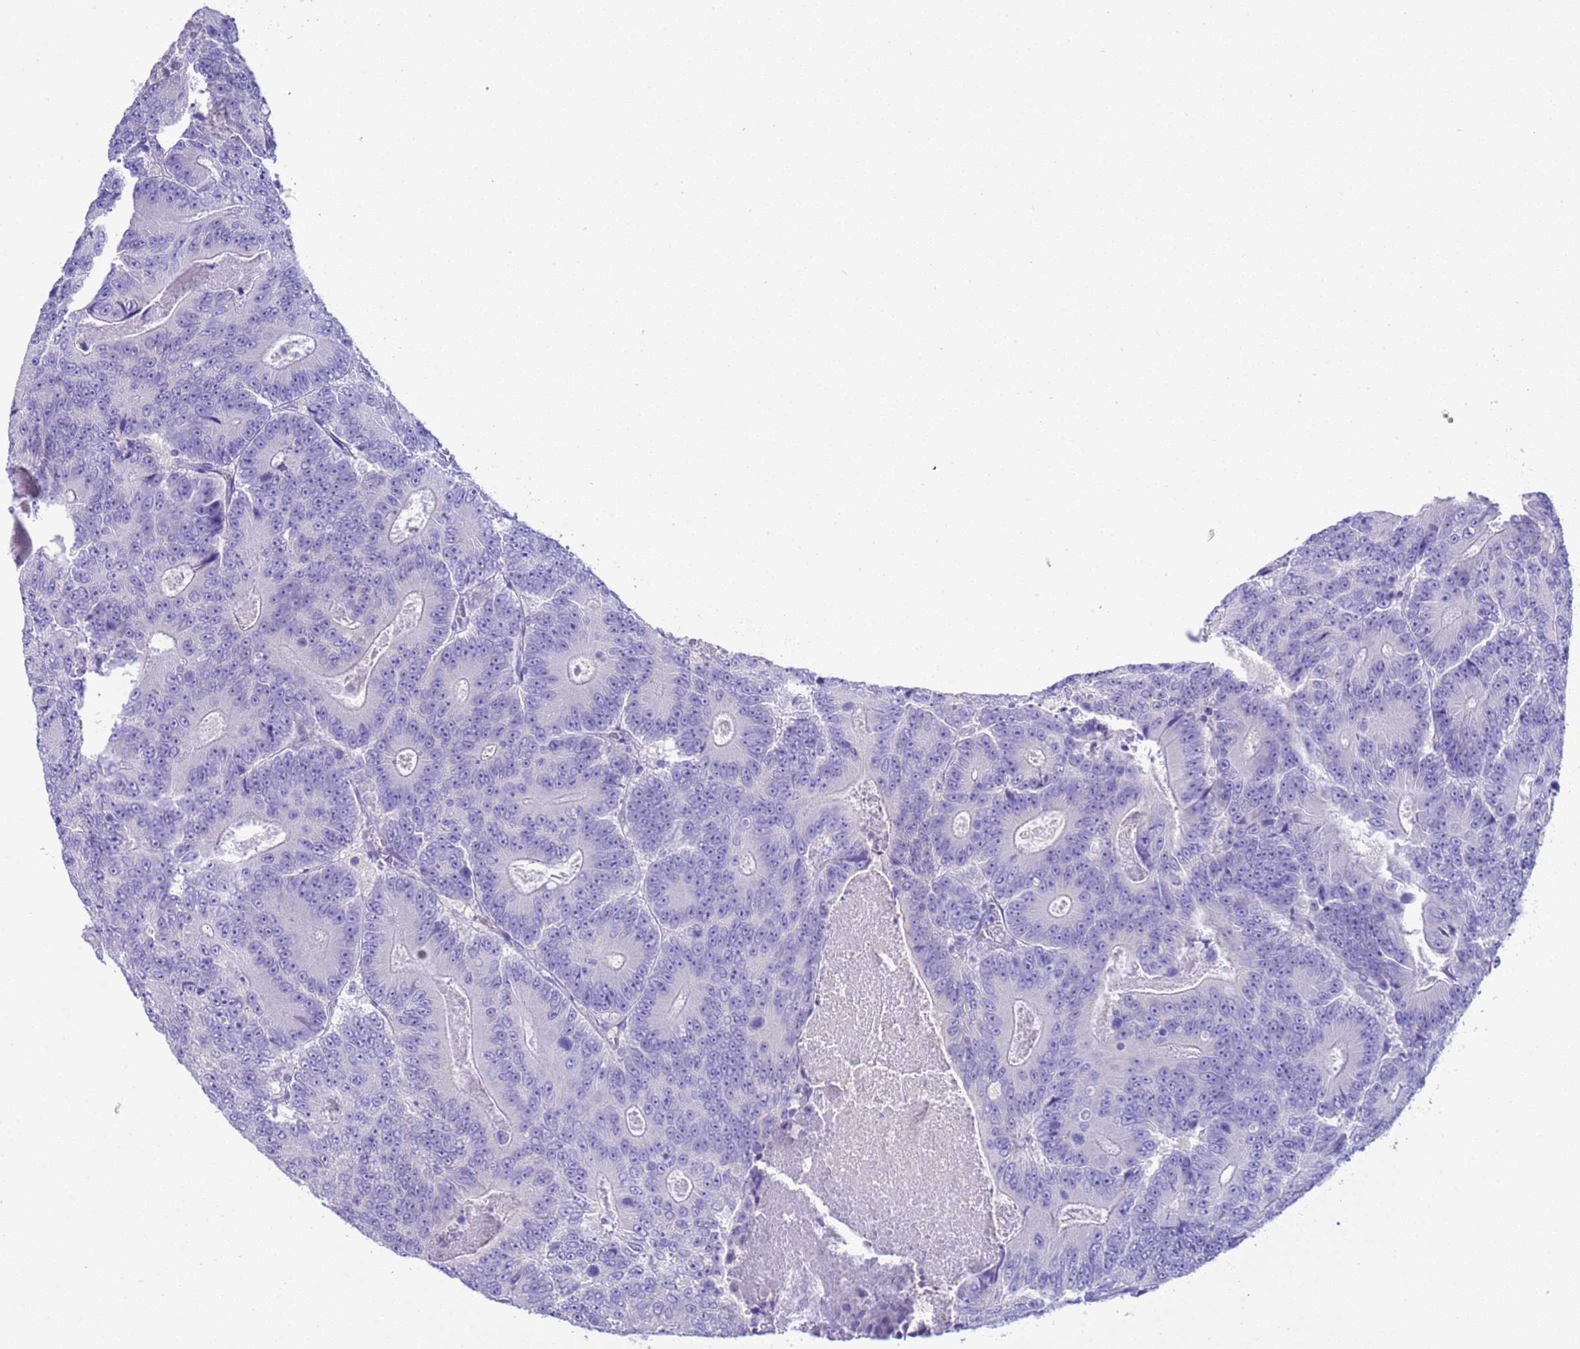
{"staining": {"intensity": "negative", "quantity": "none", "location": "none"}, "tissue": "colorectal cancer", "cell_type": "Tumor cells", "image_type": "cancer", "snomed": [{"axis": "morphology", "description": "Adenocarcinoma, NOS"}, {"axis": "topography", "description": "Colon"}], "caption": "IHC micrograph of neoplastic tissue: human colorectal cancer (adenocarcinoma) stained with DAB (3,3'-diaminobenzidine) exhibits no significant protein positivity in tumor cells. (DAB immunohistochemistry (IHC), high magnification).", "gene": "USP38", "patient": {"sex": "male", "age": 83}}